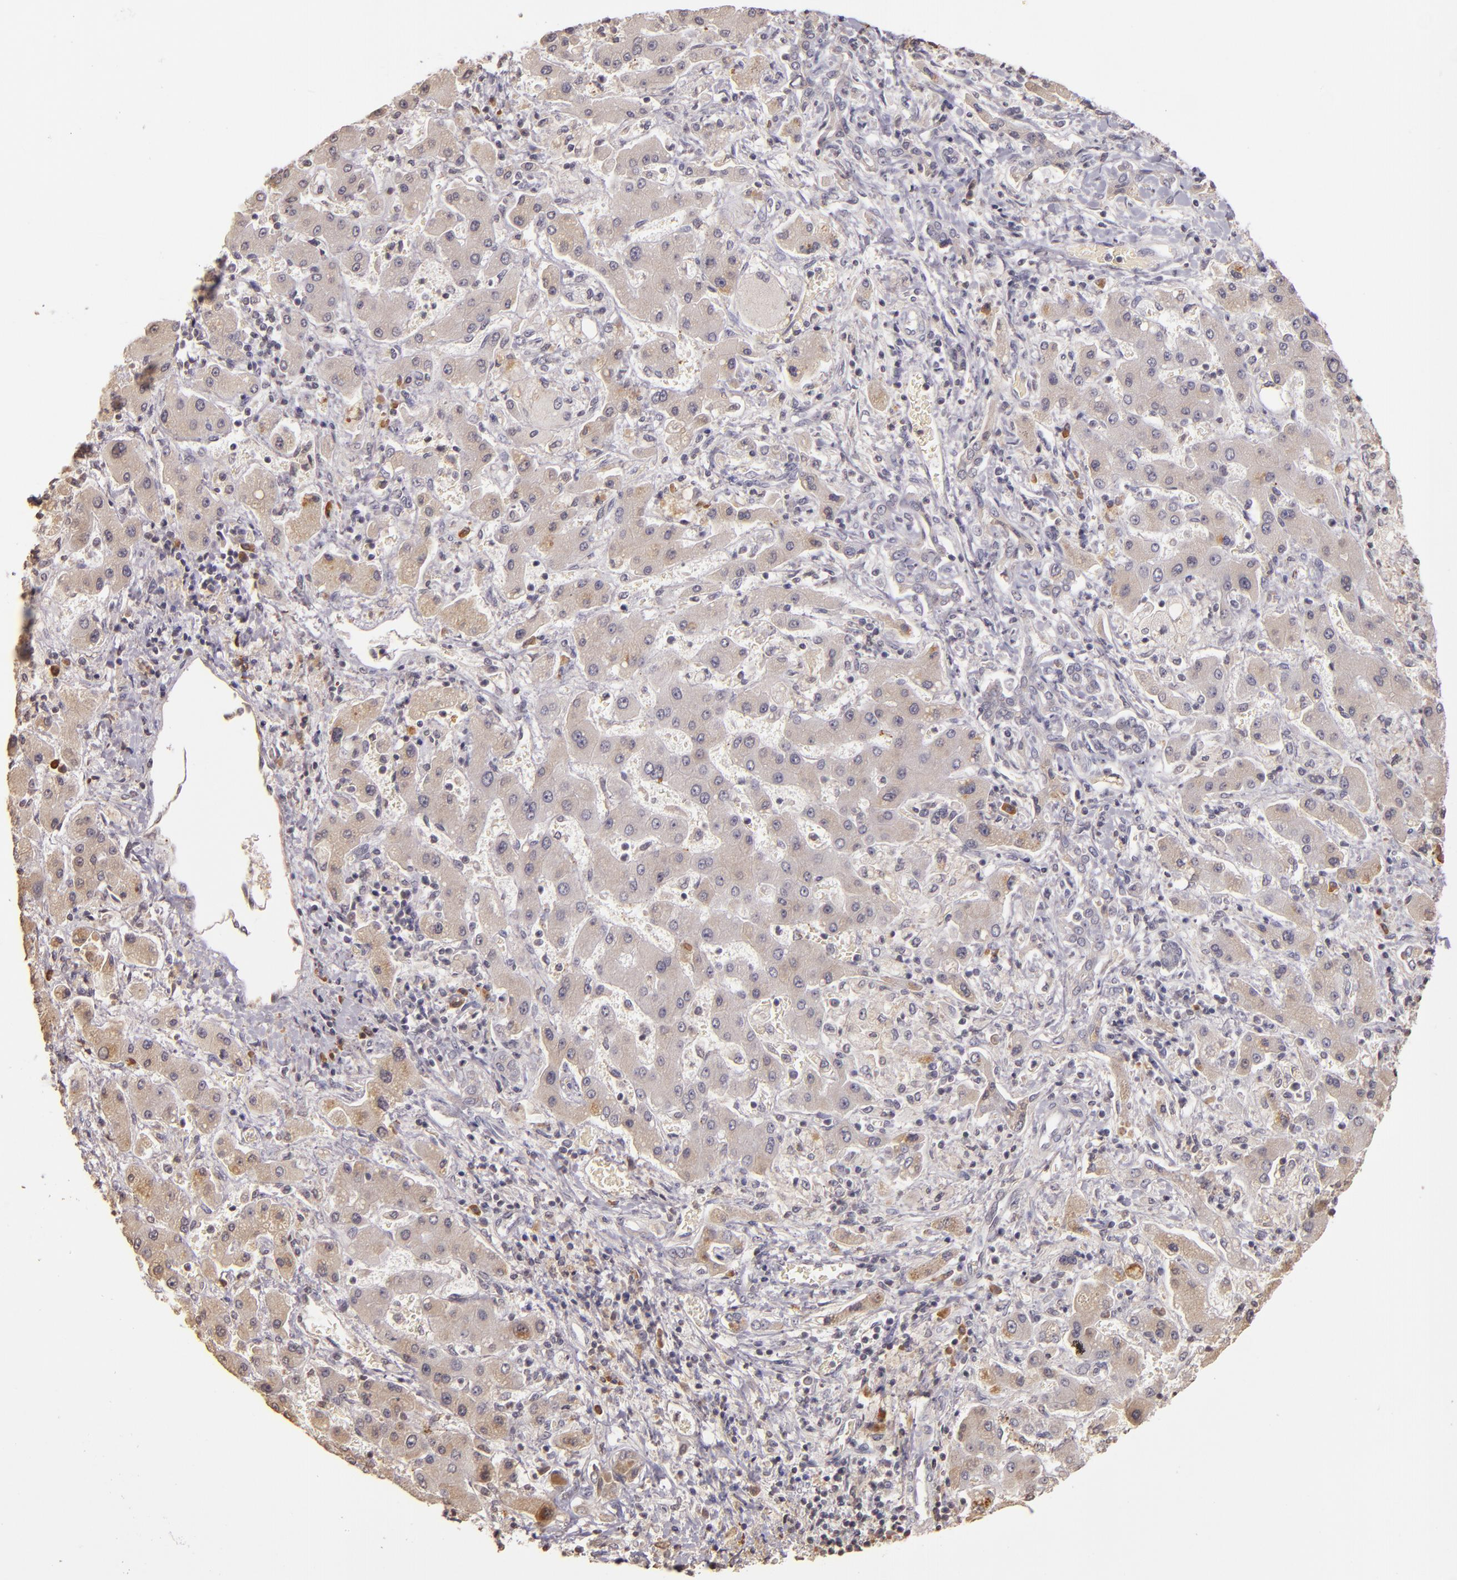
{"staining": {"intensity": "weak", "quantity": ">75%", "location": "cytoplasmic/membranous"}, "tissue": "liver cancer", "cell_type": "Tumor cells", "image_type": "cancer", "snomed": [{"axis": "morphology", "description": "Cholangiocarcinoma"}, {"axis": "topography", "description": "Liver"}], "caption": "DAB (3,3'-diaminobenzidine) immunohistochemical staining of cholangiocarcinoma (liver) reveals weak cytoplasmic/membranous protein staining in about >75% of tumor cells.", "gene": "ABL1", "patient": {"sex": "male", "age": 50}}